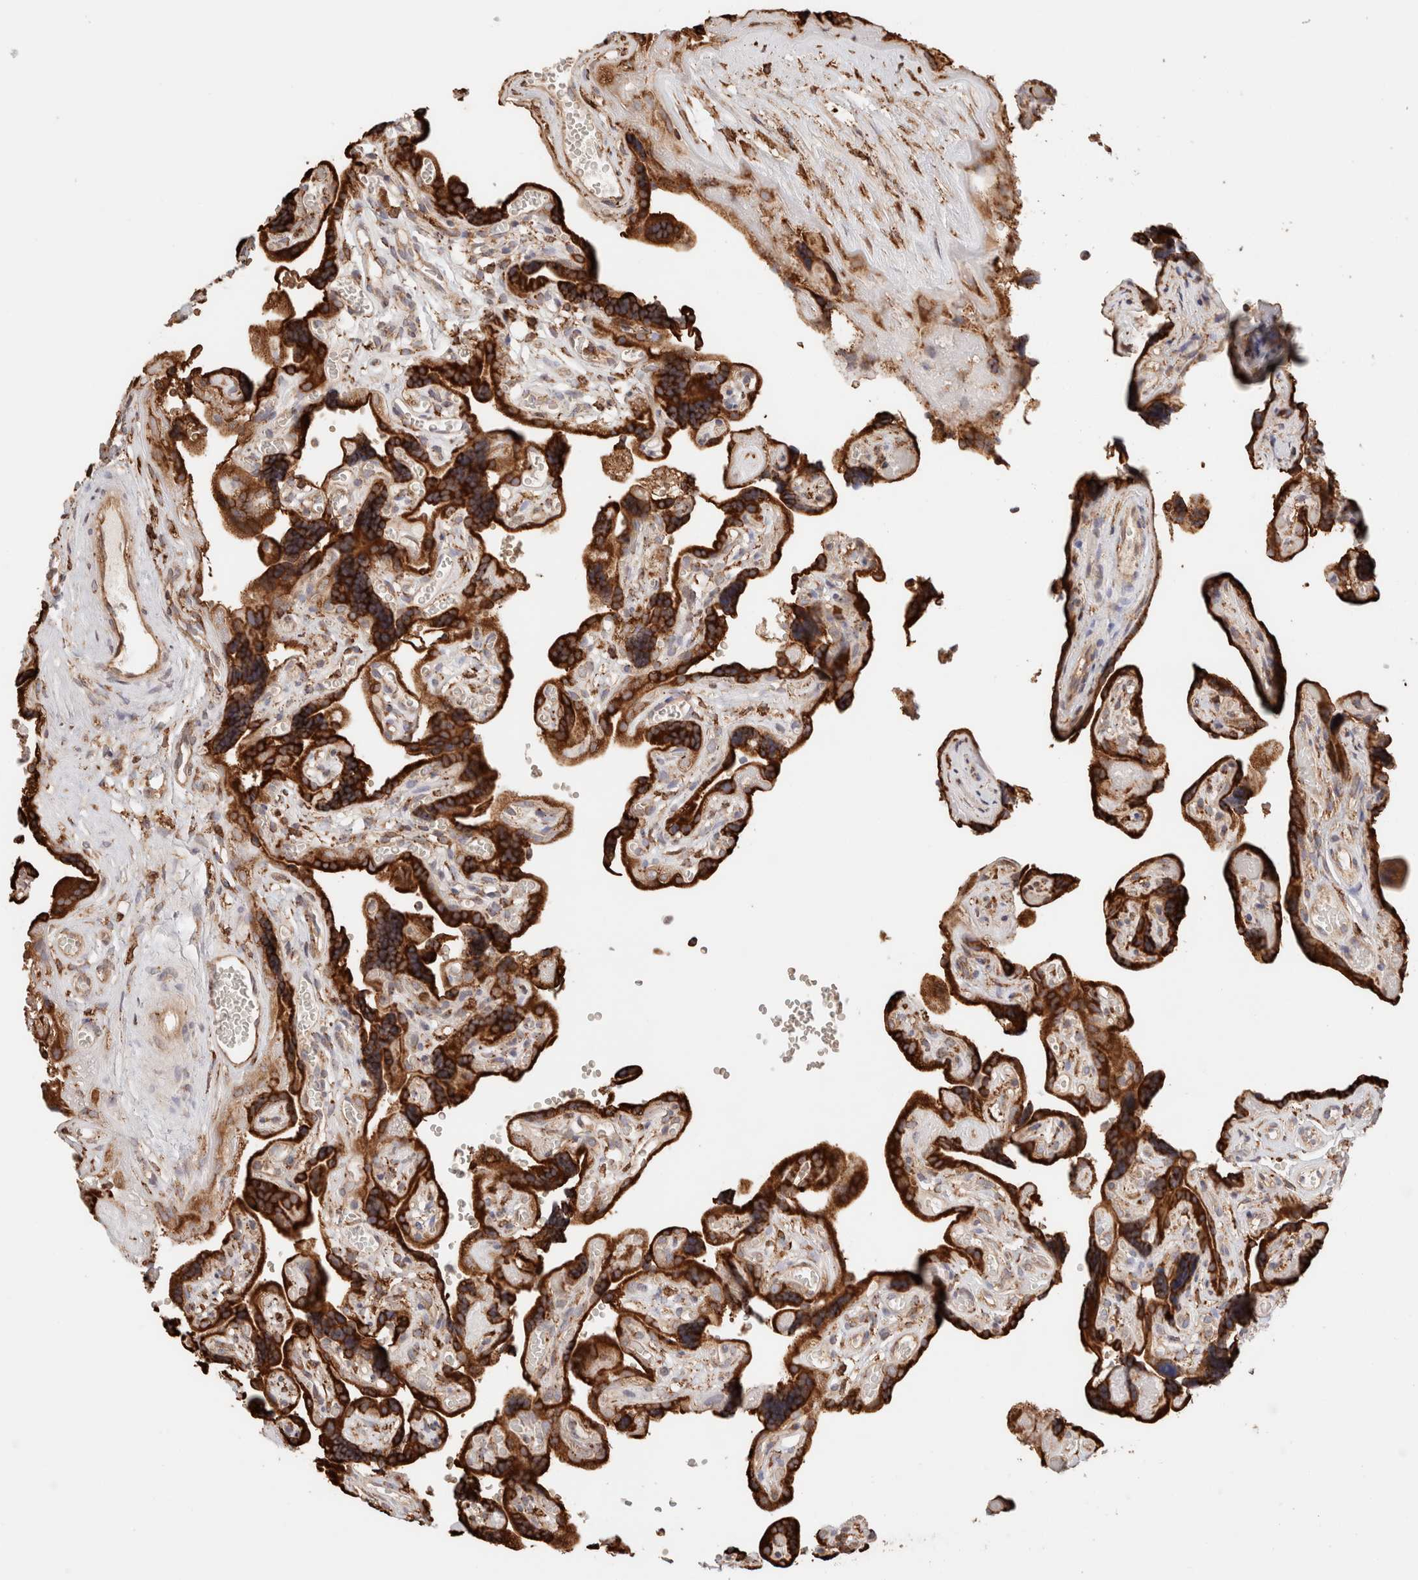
{"staining": {"intensity": "strong", "quantity": ">75%", "location": "cytoplasmic/membranous"}, "tissue": "placenta", "cell_type": "Trophoblastic cells", "image_type": "normal", "snomed": [{"axis": "morphology", "description": "Normal tissue, NOS"}, {"axis": "topography", "description": "Placenta"}], "caption": "Immunohistochemistry micrograph of unremarkable placenta: human placenta stained using immunohistochemistry (IHC) displays high levels of strong protein expression localized specifically in the cytoplasmic/membranous of trophoblastic cells, appearing as a cytoplasmic/membranous brown color.", "gene": "FER", "patient": {"sex": "female", "age": 30}}